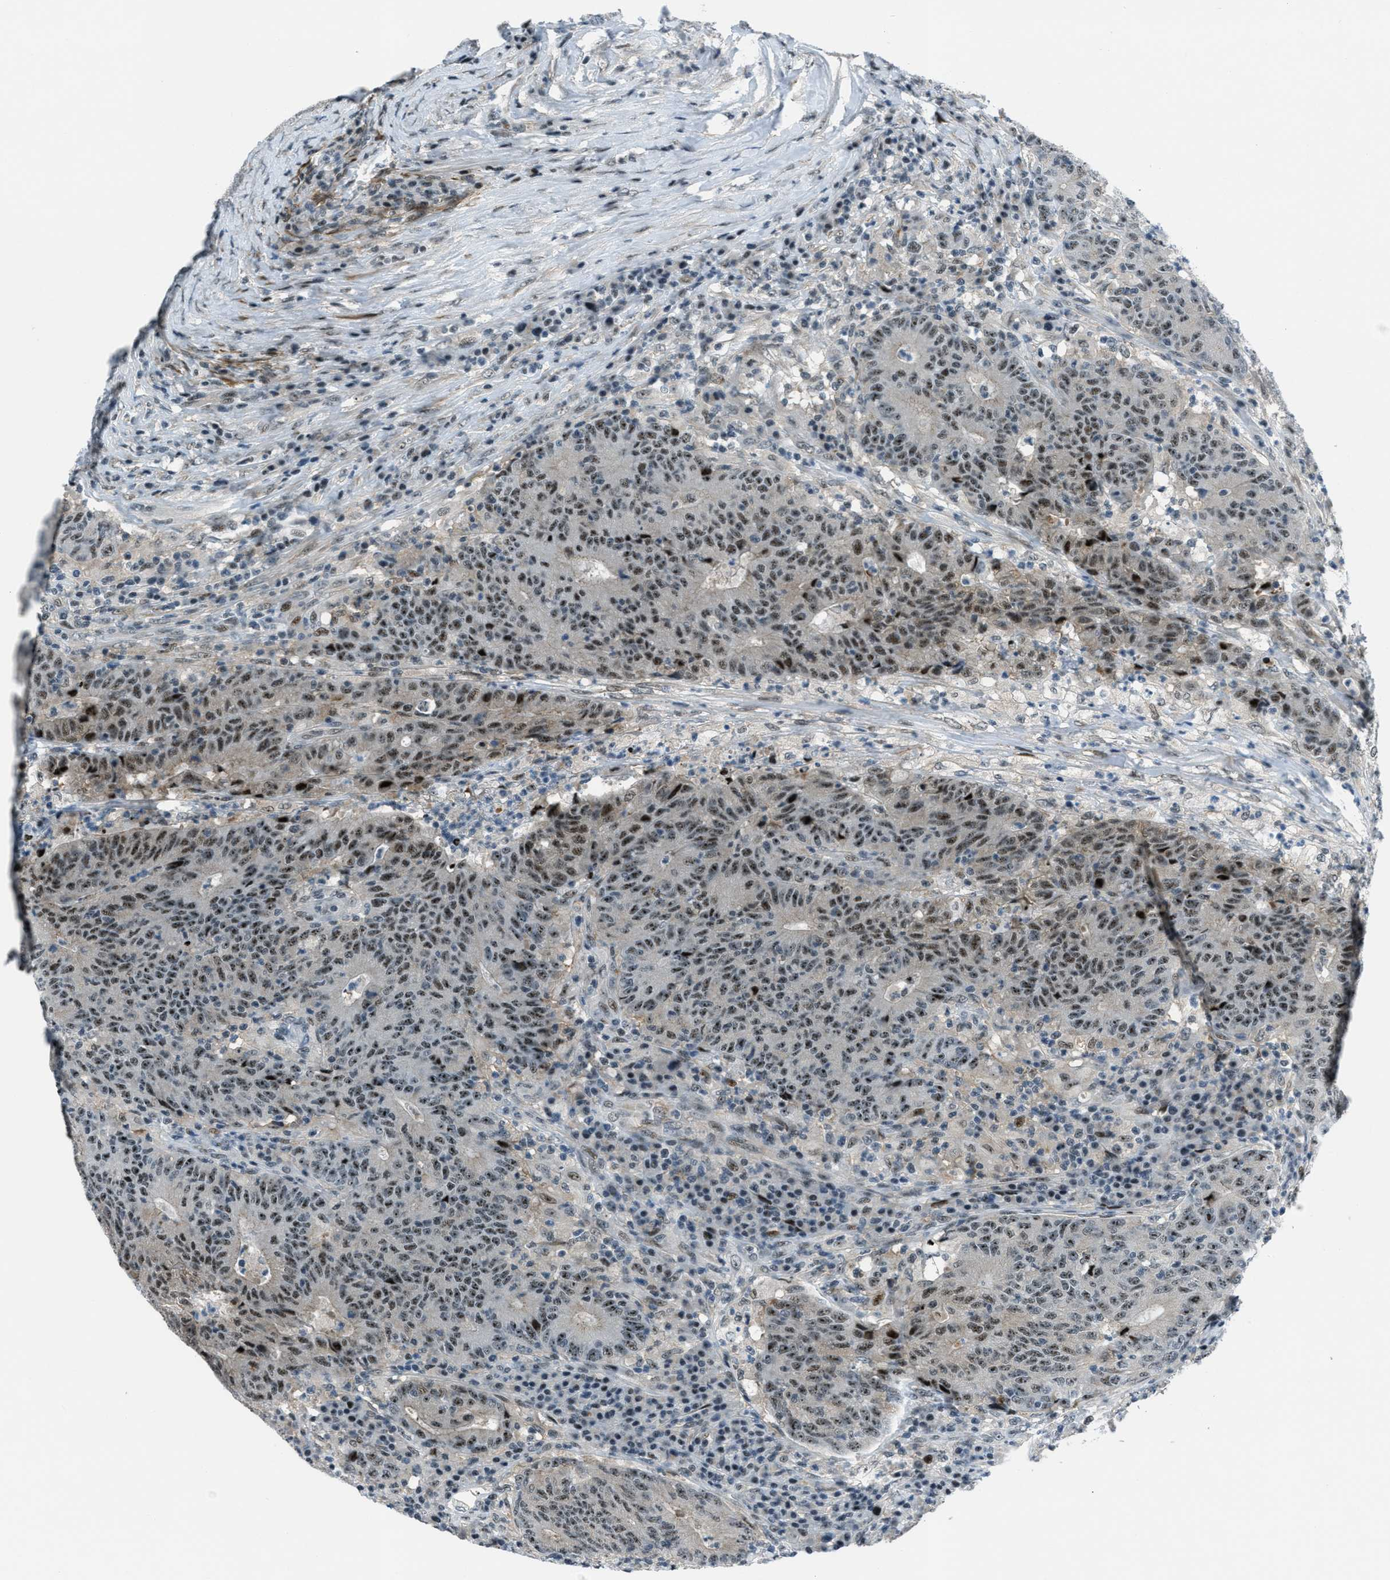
{"staining": {"intensity": "strong", "quantity": ">75%", "location": "nuclear"}, "tissue": "colorectal cancer", "cell_type": "Tumor cells", "image_type": "cancer", "snomed": [{"axis": "morphology", "description": "Normal tissue, NOS"}, {"axis": "morphology", "description": "Adenocarcinoma, NOS"}, {"axis": "topography", "description": "Colon"}], "caption": "Protein analysis of colorectal cancer tissue exhibits strong nuclear positivity in about >75% of tumor cells. (DAB IHC with brightfield microscopy, high magnification).", "gene": "ZDHHC23", "patient": {"sex": "female", "age": 75}}